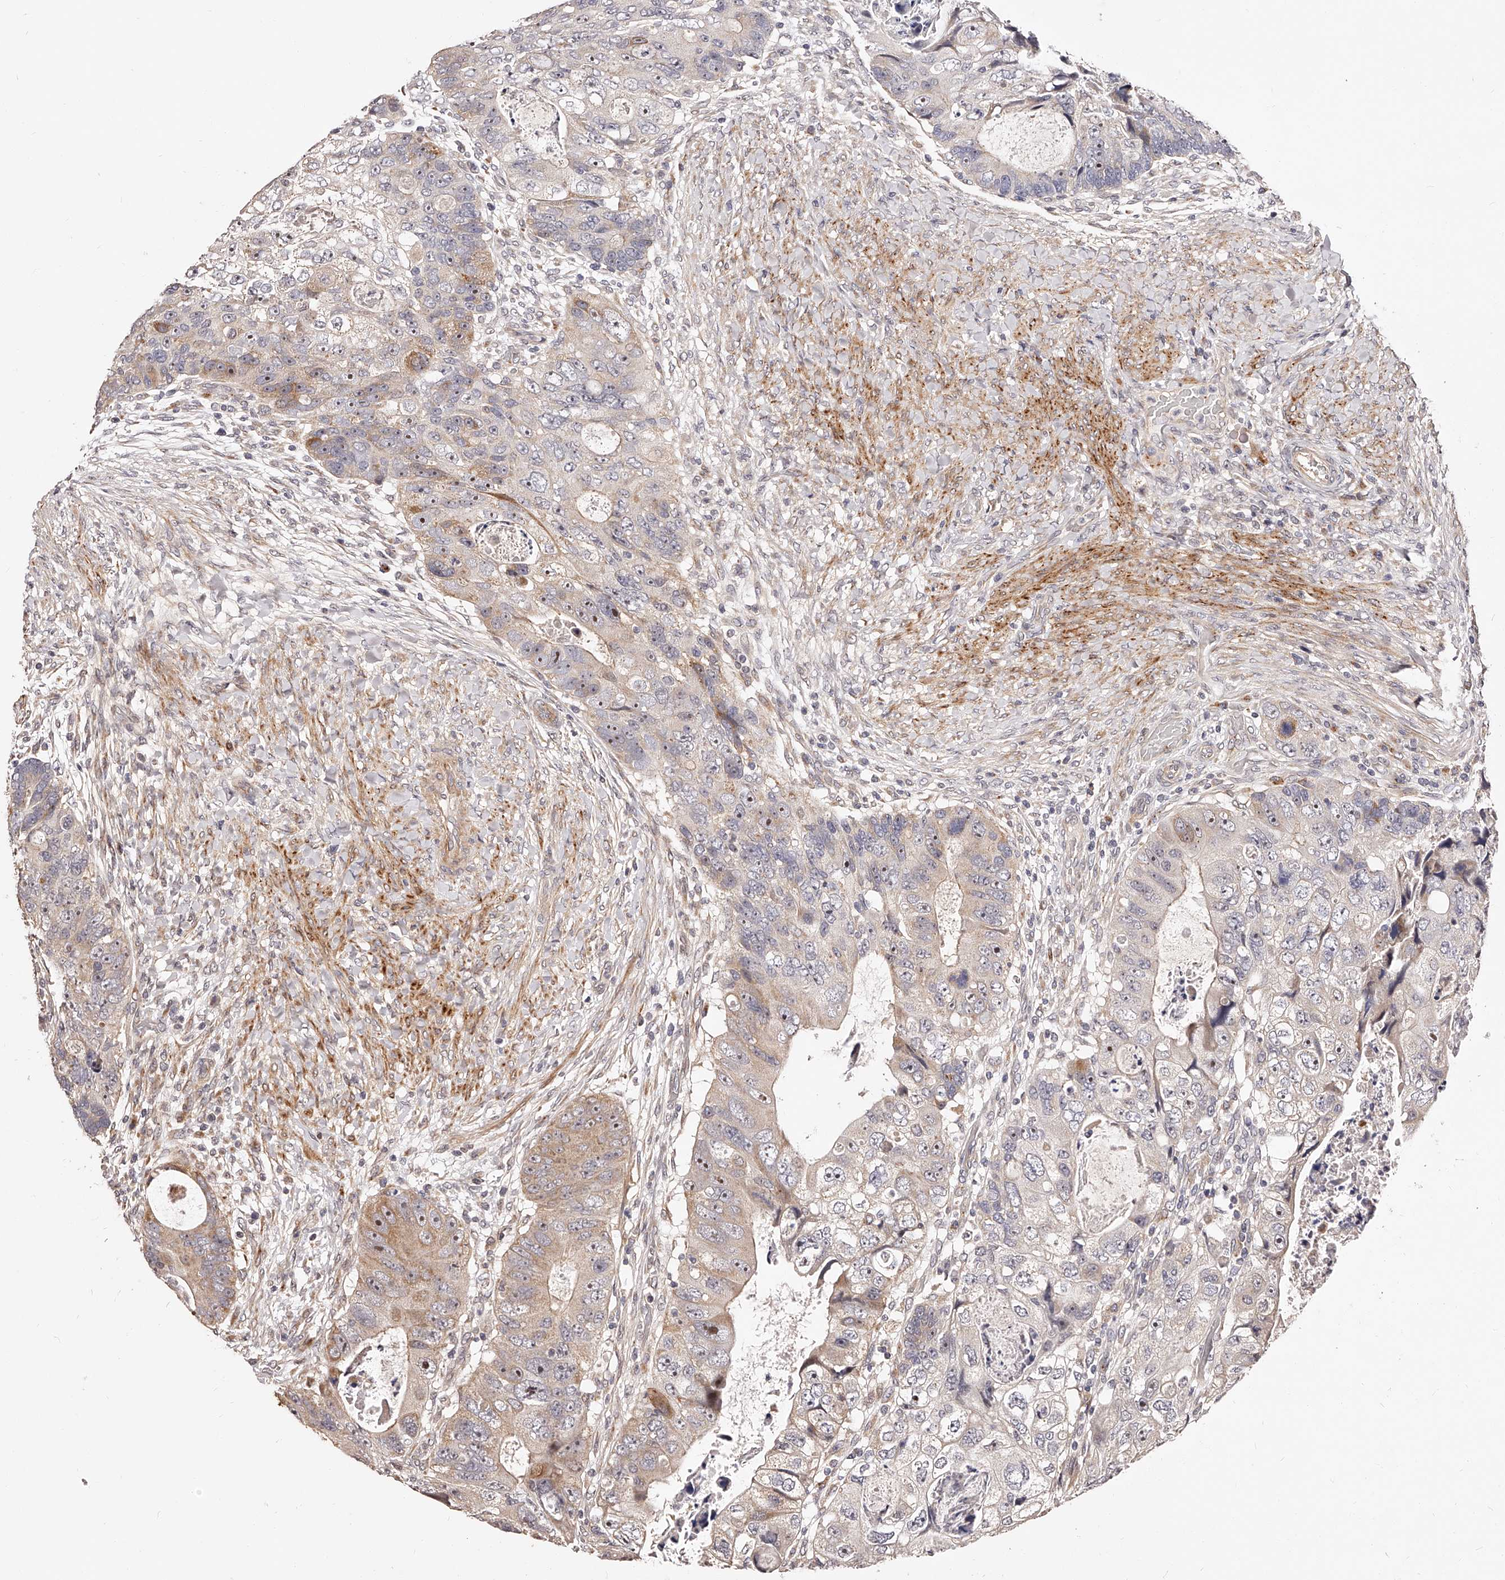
{"staining": {"intensity": "moderate", "quantity": "<25%", "location": "cytoplasmic/membranous,nuclear"}, "tissue": "colorectal cancer", "cell_type": "Tumor cells", "image_type": "cancer", "snomed": [{"axis": "morphology", "description": "Adenocarcinoma, NOS"}, {"axis": "topography", "description": "Rectum"}], "caption": "Protein expression analysis of colorectal cancer (adenocarcinoma) demonstrates moderate cytoplasmic/membranous and nuclear positivity in about <25% of tumor cells.", "gene": "ZNF502", "patient": {"sex": "male", "age": 59}}